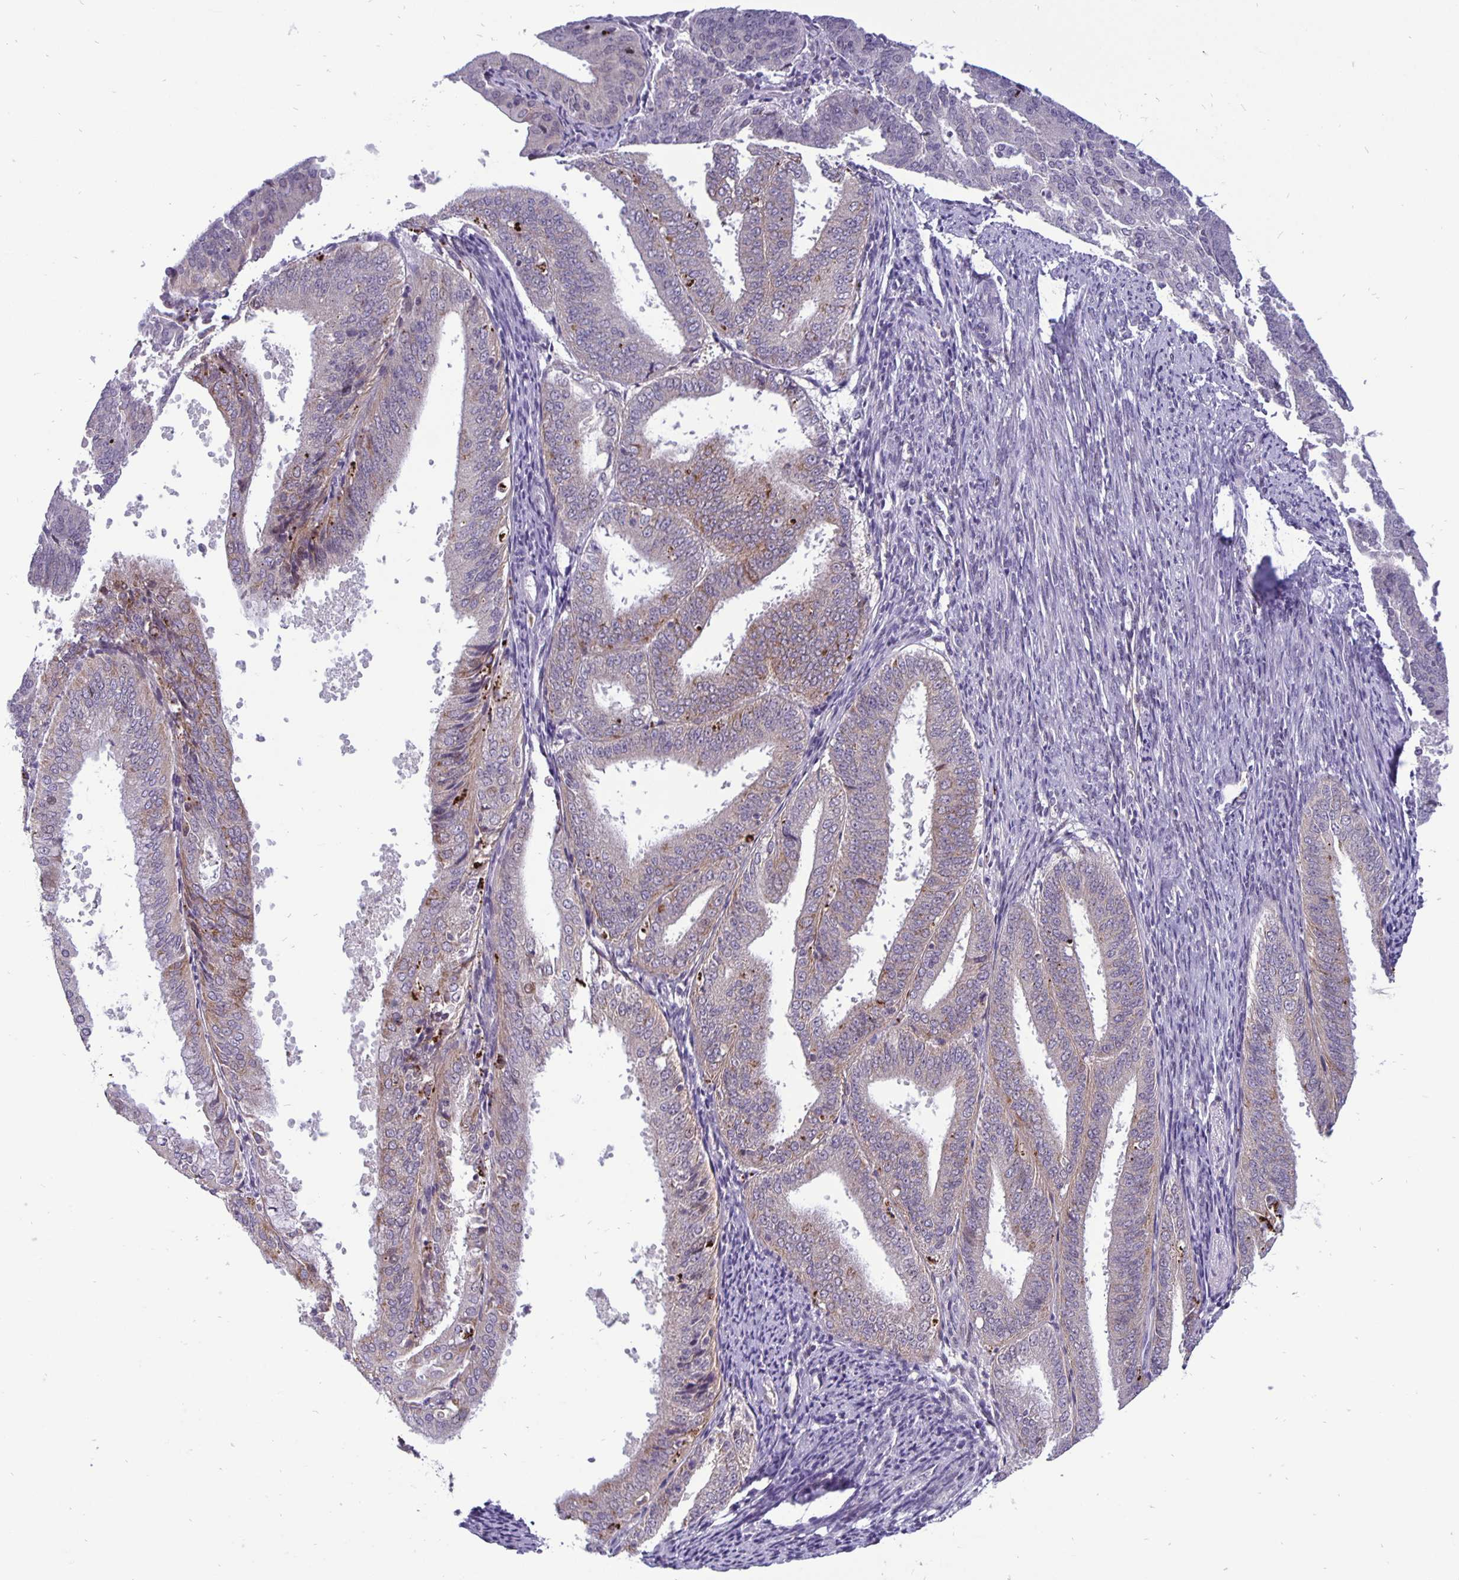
{"staining": {"intensity": "negative", "quantity": "none", "location": "none"}, "tissue": "endometrial cancer", "cell_type": "Tumor cells", "image_type": "cancer", "snomed": [{"axis": "morphology", "description": "Adenocarcinoma, NOS"}, {"axis": "topography", "description": "Endometrium"}], "caption": "Tumor cells are negative for brown protein staining in endometrial cancer (adenocarcinoma).", "gene": "ERBB2", "patient": {"sex": "female", "age": 63}}